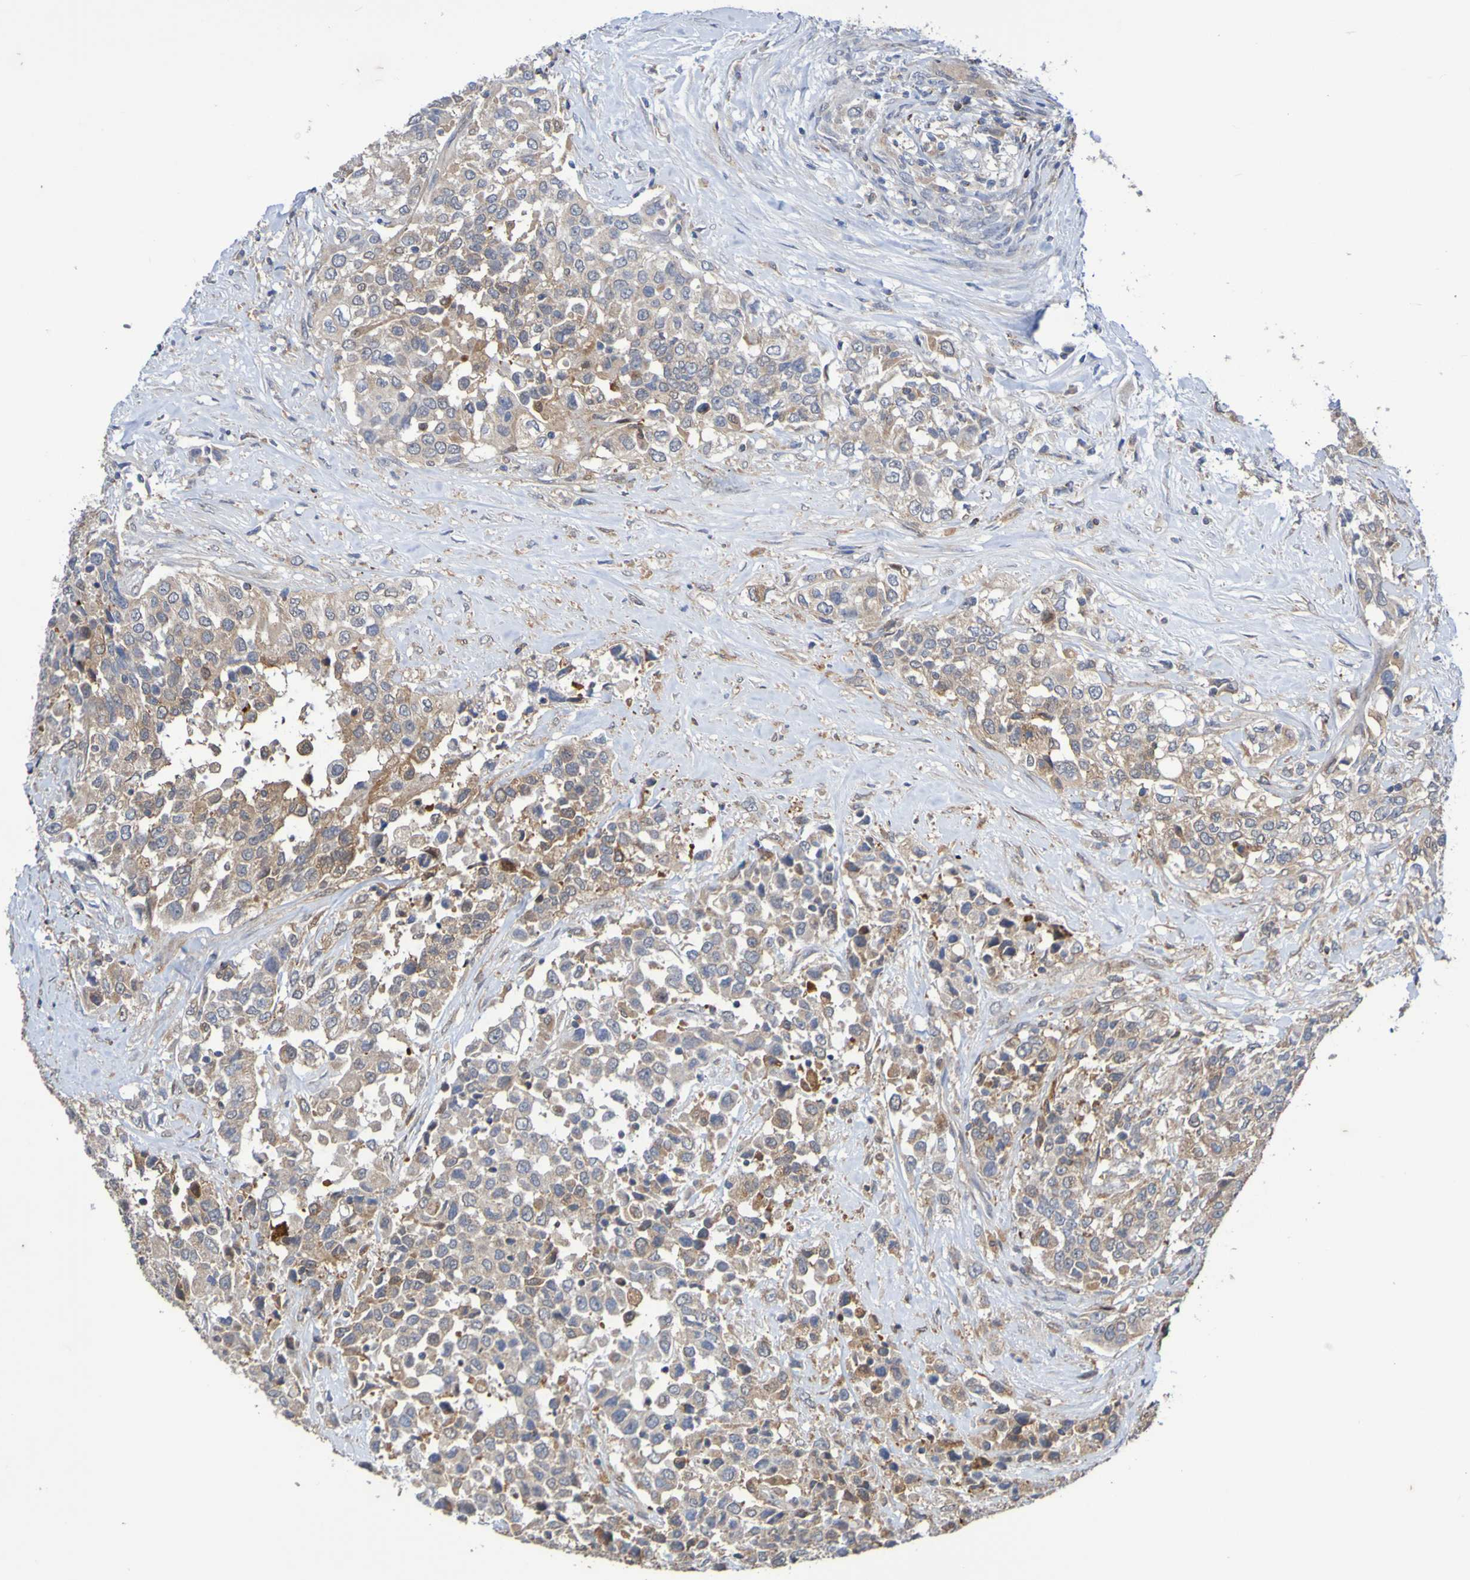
{"staining": {"intensity": "moderate", "quantity": ">75%", "location": "cytoplasmic/membranous"}, "tissue": "urothelial cancer", "cell_type": "Tumor cells", "image_type": "cancer", "snomed": [{"axis": "morphology", "description": "Urothelial carcinoma, High grade"}, {"axis": "topography", "description": "Urinary bladder"}], "caption": "Human urothelial cancer stained with a brown dye exhibits moderate cytoplasmic/membranous positive expression in approximately >75% of tumor cells.", "gene": "C3orf18", "patient": {"sex": "female", "age": 80}}